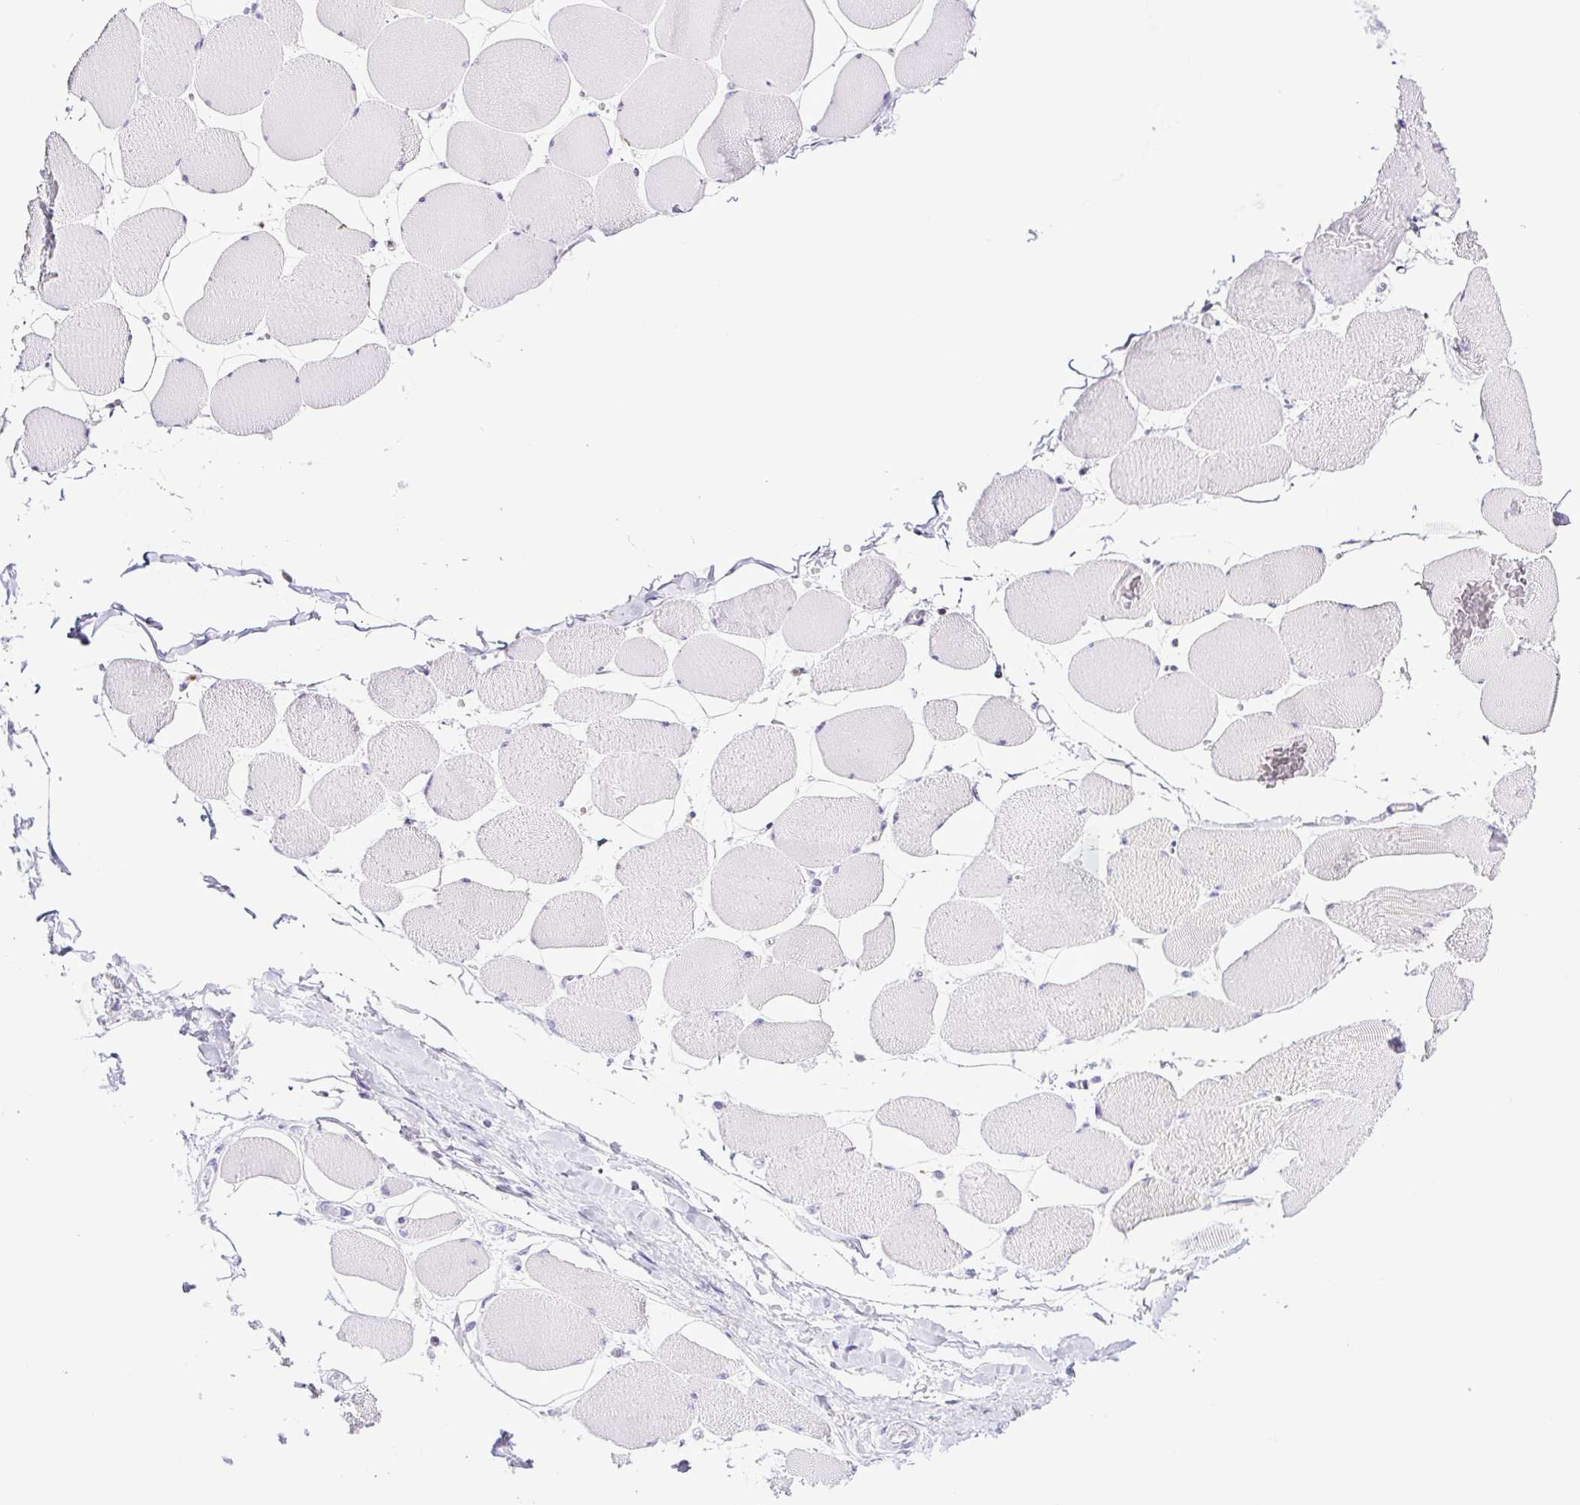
{"staining": {"intensity": "negative", "quantity": "none", "location": "none"}, "tissue": "skeletal muscle", "cell_type": "Myocytes", "image_type": "normal", "snomed": [{"axis": "morphology", "description": "Normal tissue, NOS"}, {"axis": "topography", "description": "Skeletal muscle"}], "caption": "High power microscopy histopathology image of an IHC photomicrograph of normal skeletal muscle, revealing no significant positivity in myocytes. (Immunohistochemistry, brightfield microscopy, high magnification).", "gene": "SYNPR", "patient": {"sex": "female", "age": 75}}